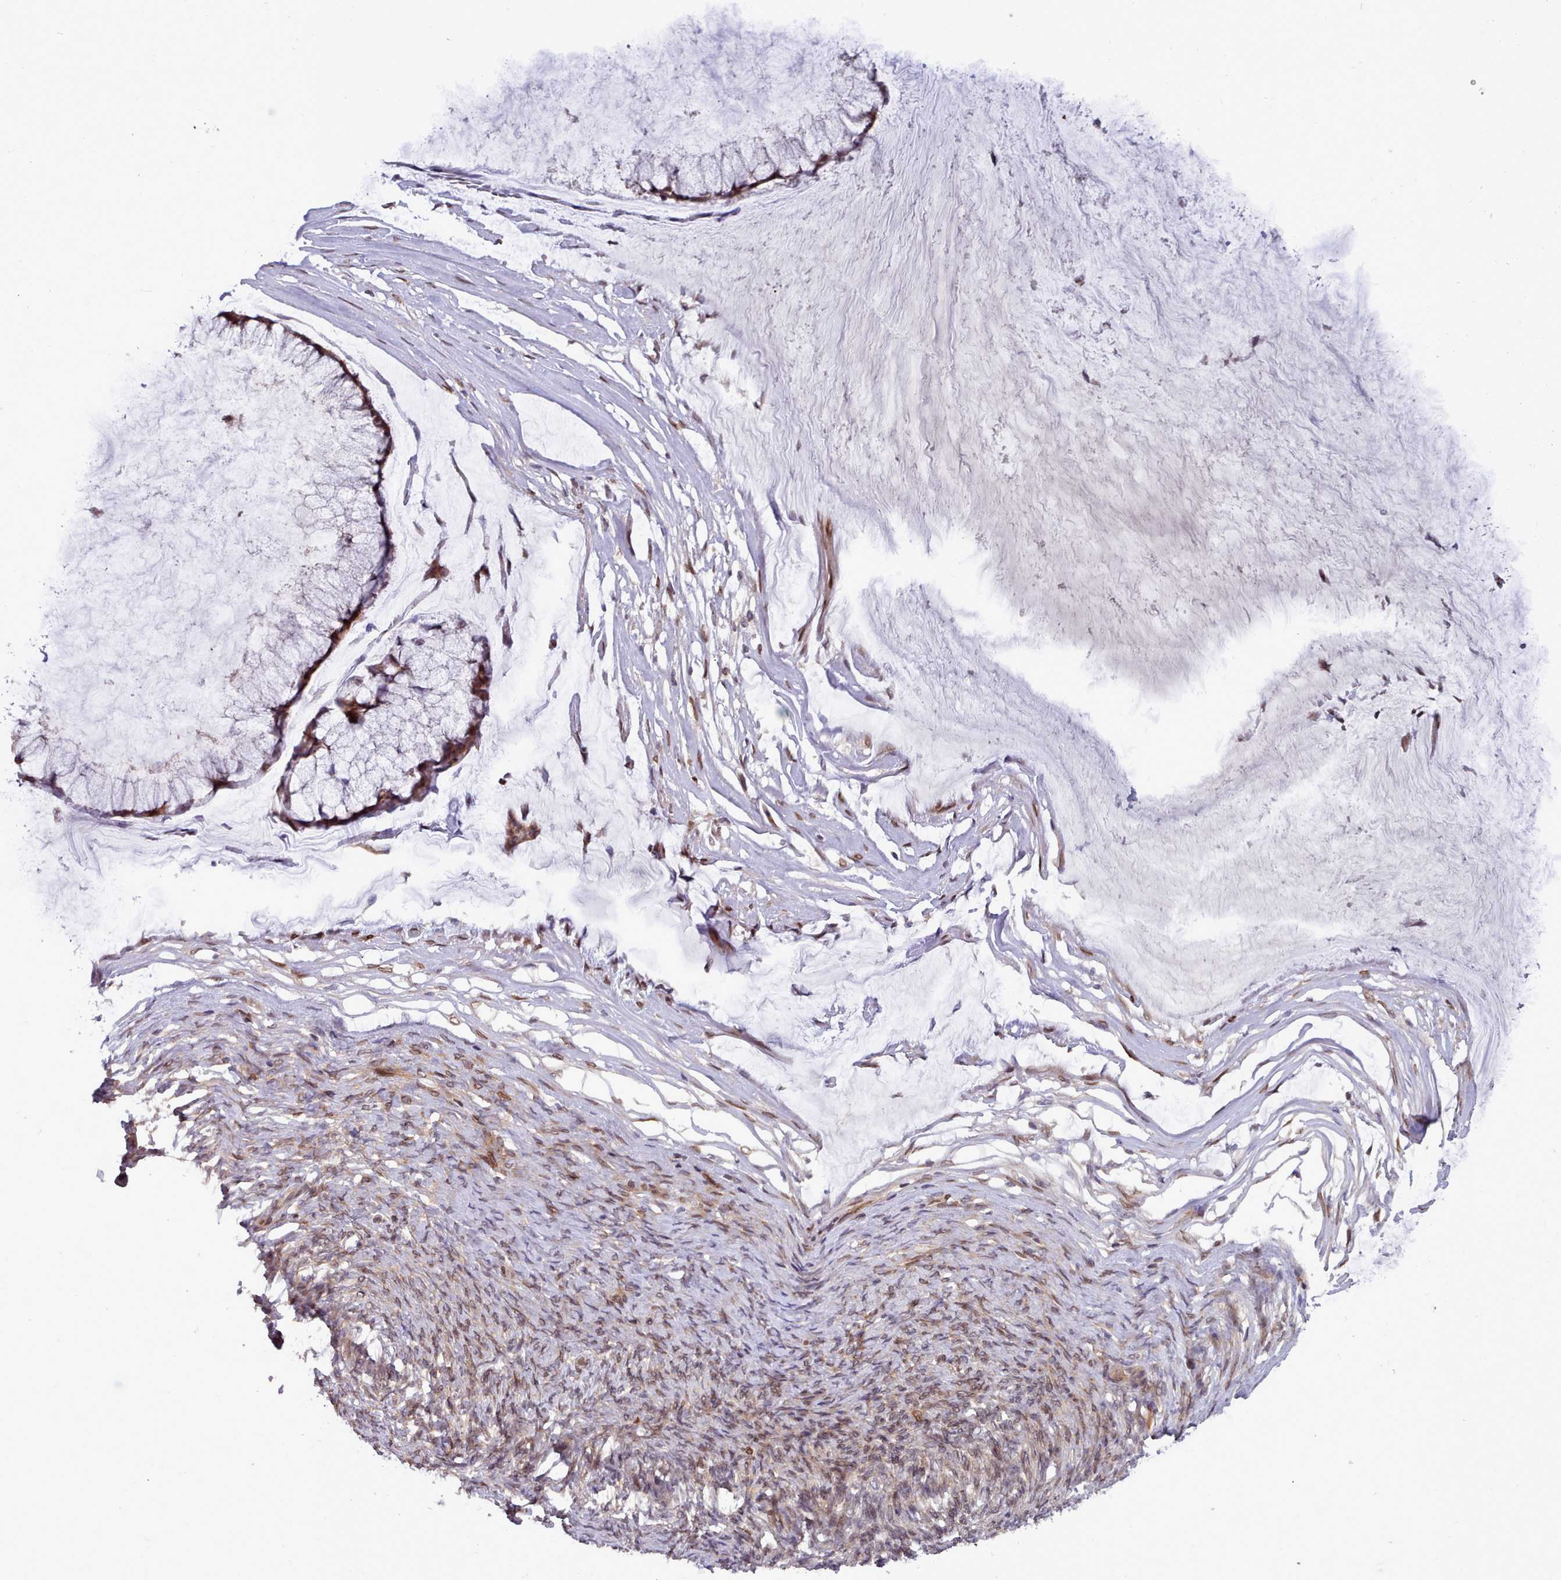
{"staining": {"intensity": "strong", "quantity": ">75%", "location": "nuclear"}, "tissue": "ovarian cancer", "cell_type": "Tumor cells", "image_type": "cancer", "snomed": [{"axis": "morphology", "description": "Cystadenocarcinoma, mucinous, NOS"}, {"axis": "topography", "description": "Ovary"}], "caption": "High-magnification brightfield microscopy of ovarian cancer stained with DAB (3,3'-diaminobenzidine) (brown) and counterstained with hematoxylin (blue). tumor cells exhibit strong nuclear positivity is seen in approximately>75% of cells.", "gene": "UBE2G1", "patient": {"sex": "female", "age": 42}}